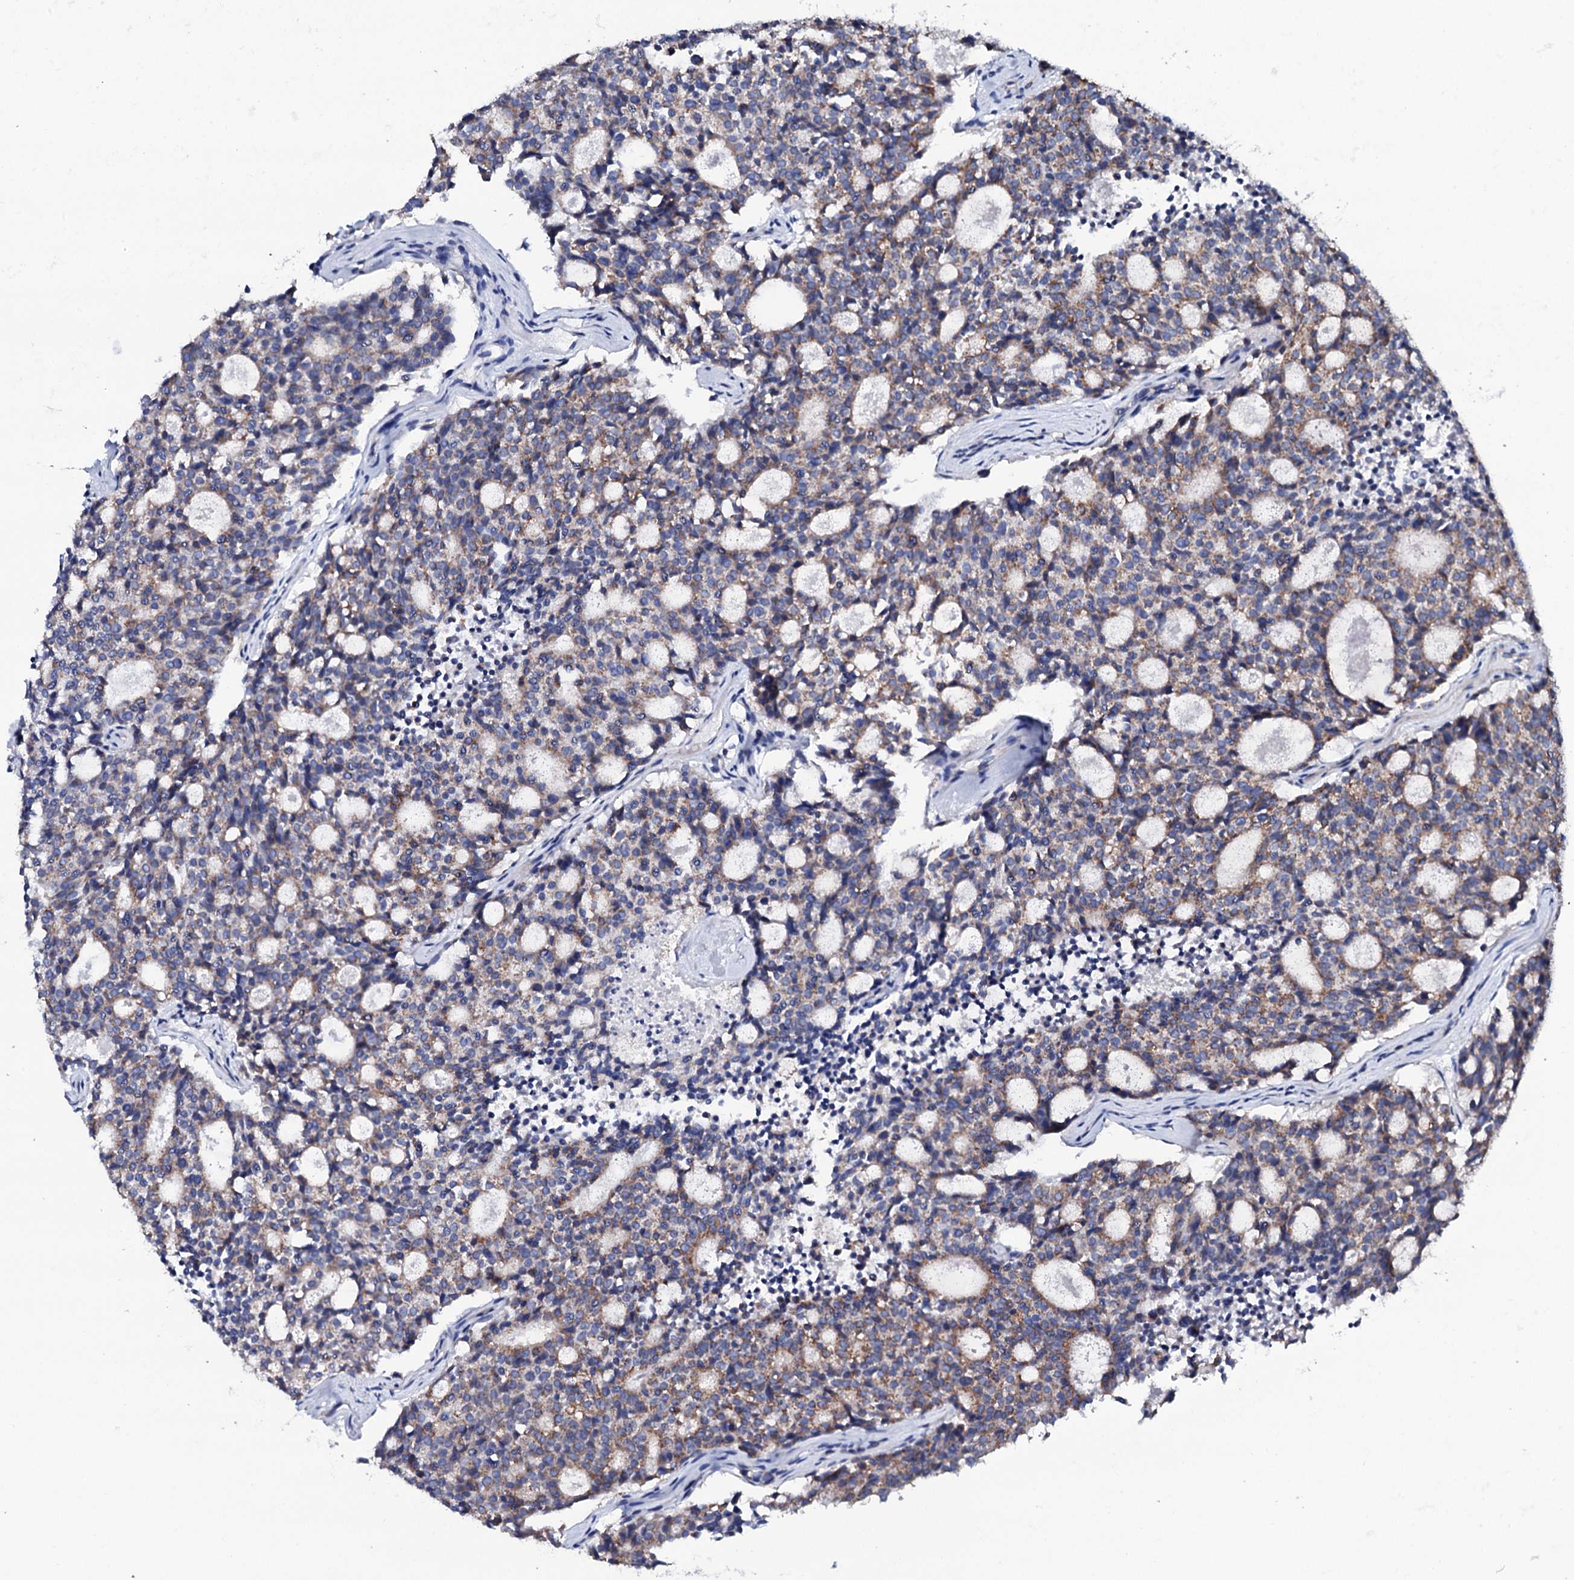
{"staining": {"intensity": "moderate", "quantity": "25%-75%", "location": "cytoplasmic/membranous"}, "tissue": "carcinoid", "cell_type": "Tumor cells", "image_type": "cancer", "snomed": [{"axis": "morphology", "description": "Carcinoid, malignant, NOS"}, {"axis": "topography", "description": "Pancreas"}], "caption": "IHC micrograph of neoplastic tissue: carcinoid stained using IHC displays medium levels of moderate protein expression localized specifically in the cytoplasmic/membranous of tumor cells, appearing as a cytoplasmic/membranous brown color.", "gene": "TCAF2", "patient": {"sex": "female", "age": 54}}